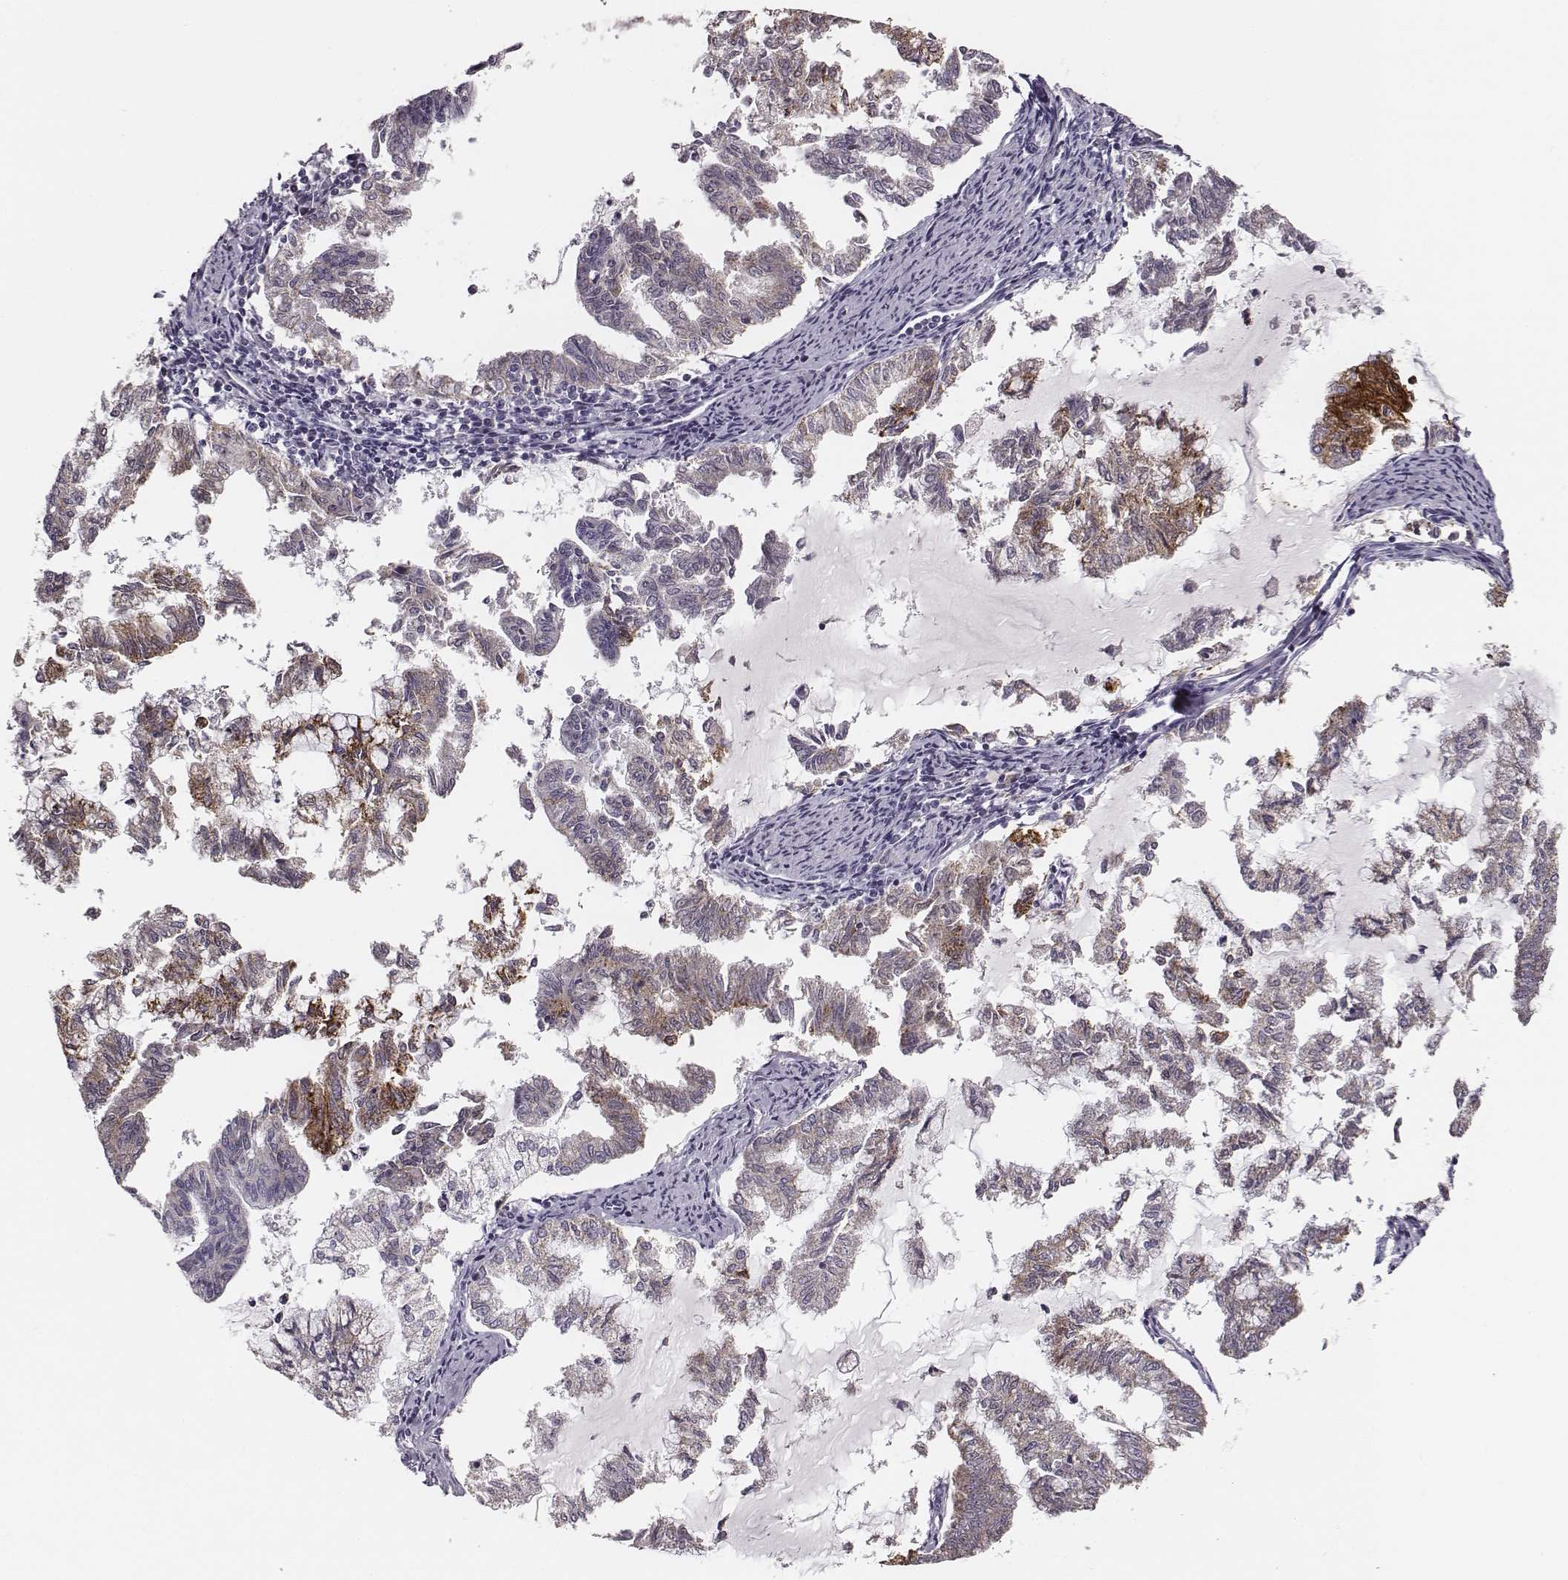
{"staining": {"intensity": "moderate", "quantity": "<25%", "location": "cytoplasmic/membranous"}, "tissue": "endometrial cancer", "cell_type": "Tumor cells", "image_type": "cancer", "snomed": [{"axis": "morphology", "description": "Adenocarcinoma, NOS"}, {"axis": "topography", "description": "Endometrium"}], "caption": "DAB immunohistochemical staining of endometrial cancer shows moderate cytoplasmic/membranous protein expression in about <25% of tumor cells.", "gene": "UBL4B", "patient": {"sex": "female", "age": 79}}